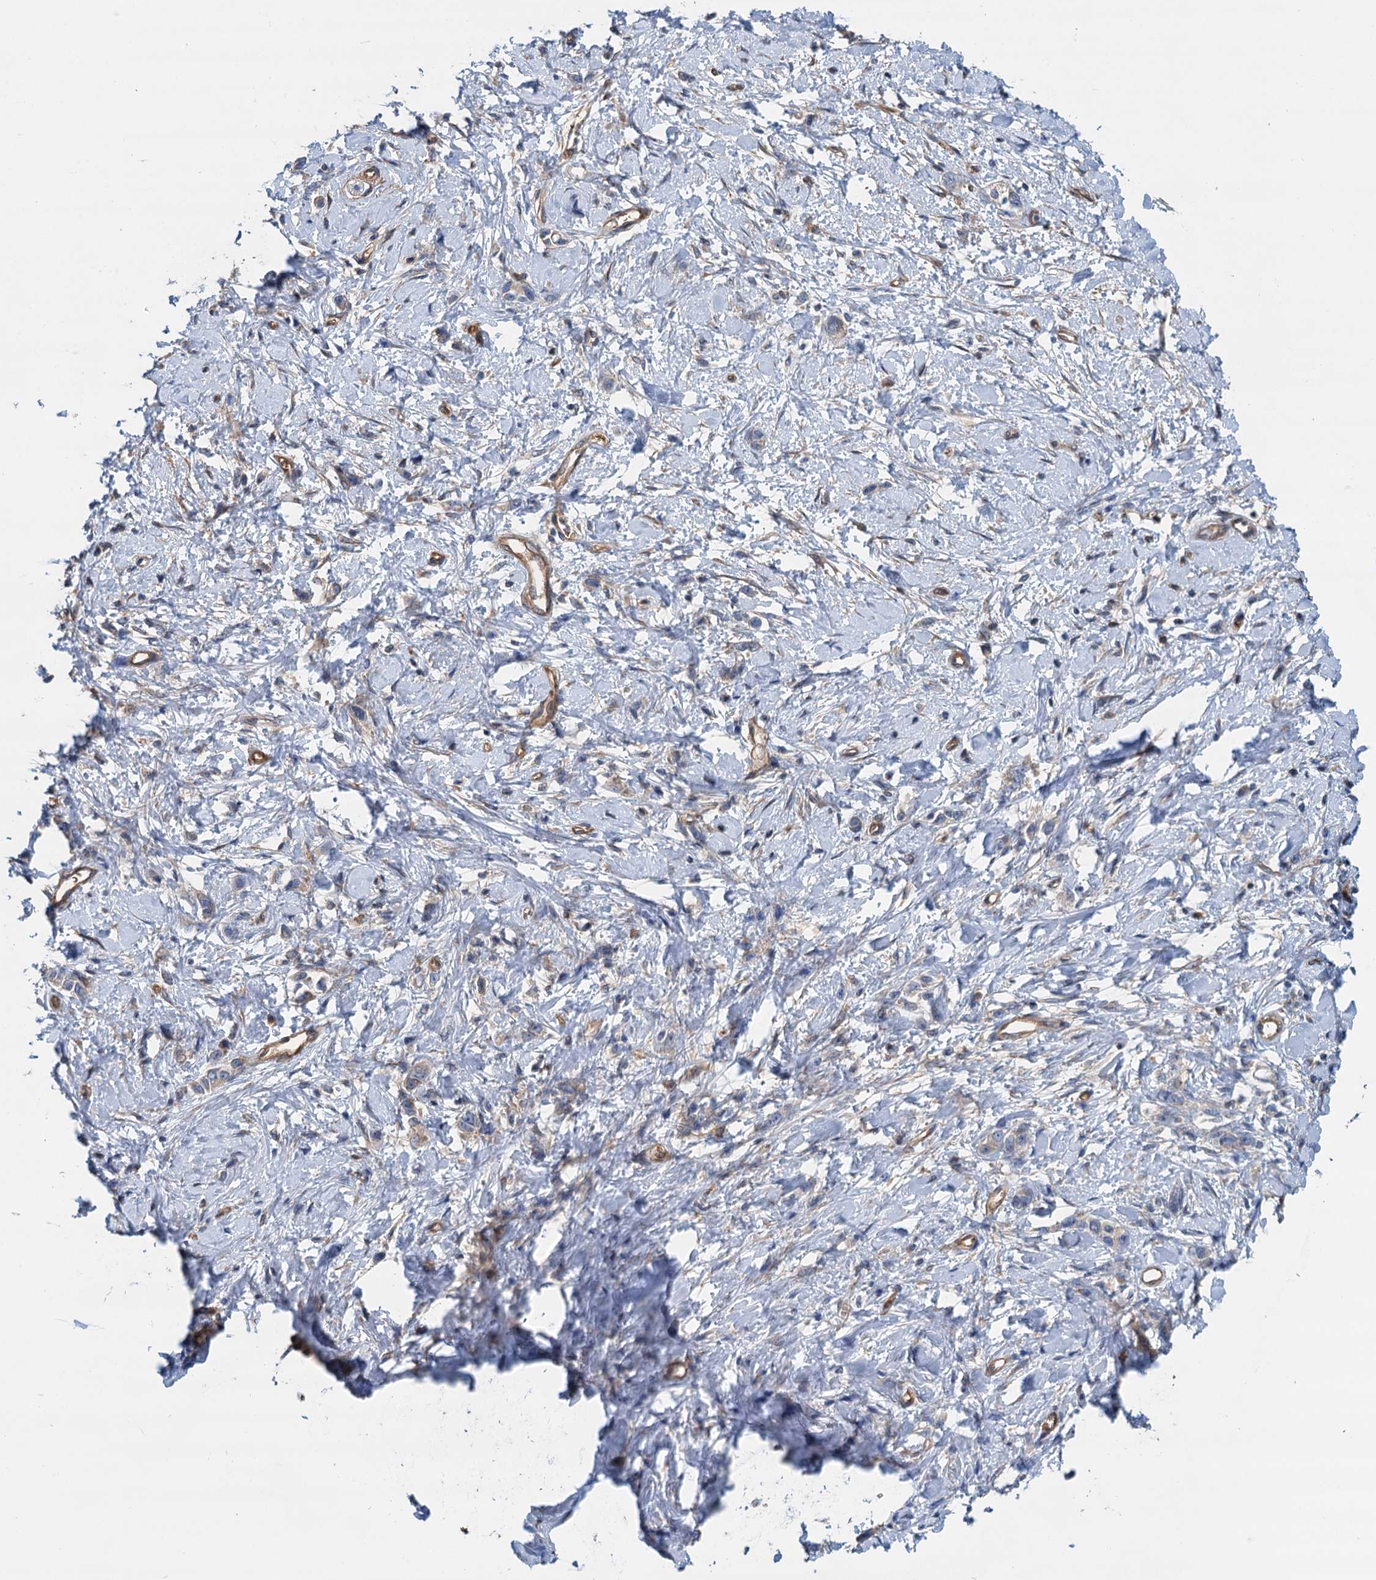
{"staining": {"intensity": "weak", "quantity": "<25%", "location": "cytoplasmic/membranous"}, "tissue": "stomach cancer", "cell_type": "Tumor cells", "image_type": "cancer", "snomed": [{"axis": "morphology", "description": "Adenocarcinoma, NOS"}, {"axis": "topography", "description": "Stomach"}], "caption": "Stomach adenocarcinoma stained for a protein using immunohistochemistry (IHC) displays no expression tumor cells.", "gene": "ROGDI", "patient": {"sex": "female", "age": 76}}